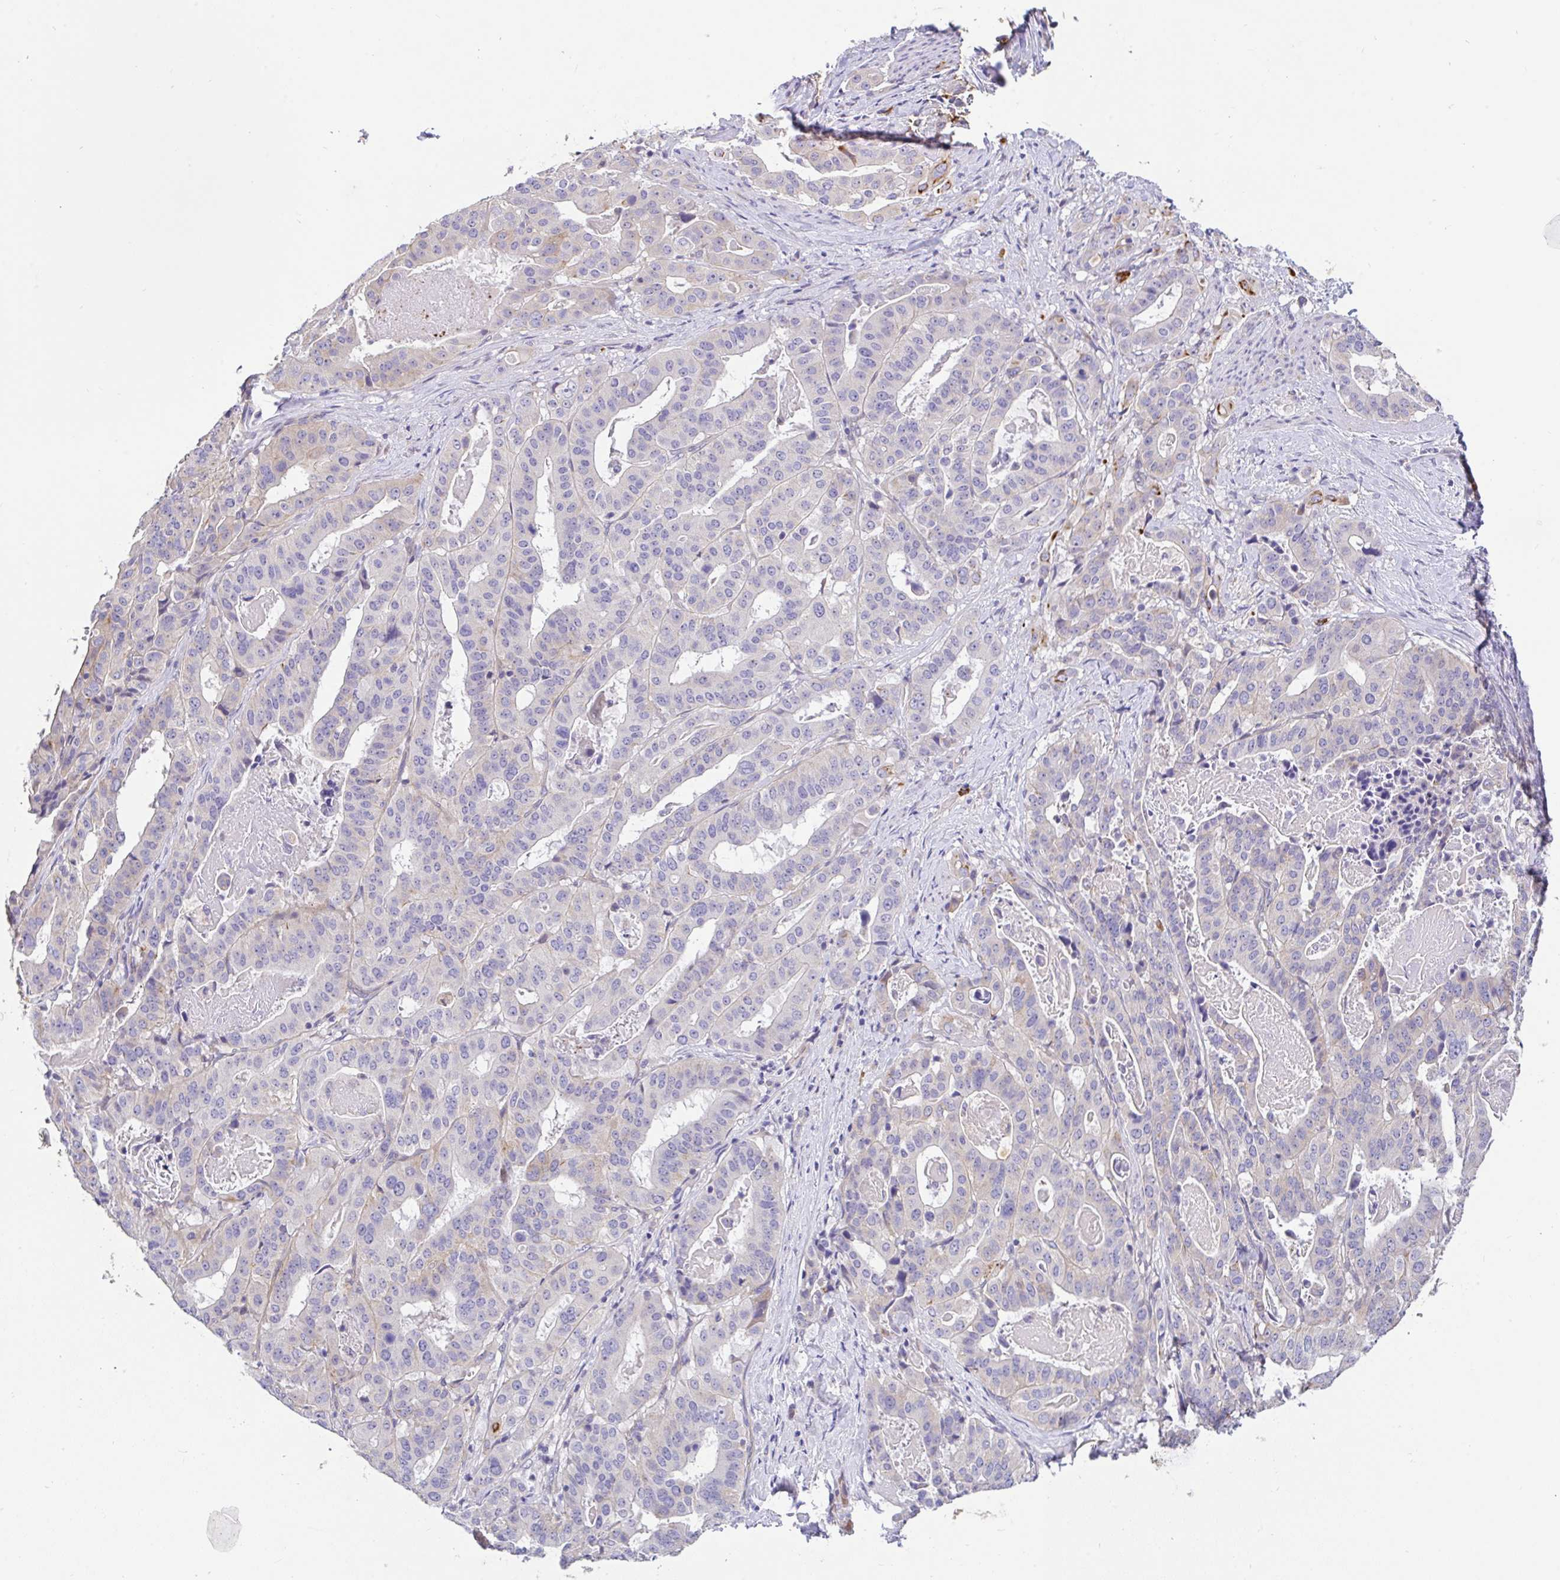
{"staining": {"intensity": "moderate", "quantity": "<25%", "location": "cytoplasmic/membranous"}, "tissue": "stomach cancer", "cell_type": "Tumor cells", "image_type": "cancer", "snomed": [{"axis": "morphology", "description": "Adenocarcinoma, NOS"}, {"axis": "topography", "description": "Stomach"}], "caption": "Immunohistochemical staining of stomach adenocarcinoma reveals low levels of moderate cytoplasmic/membranous staining in approximately <25% of tumor cells.", "gene": "EPN3", "patient": {"sex": "male", "age": 48}}